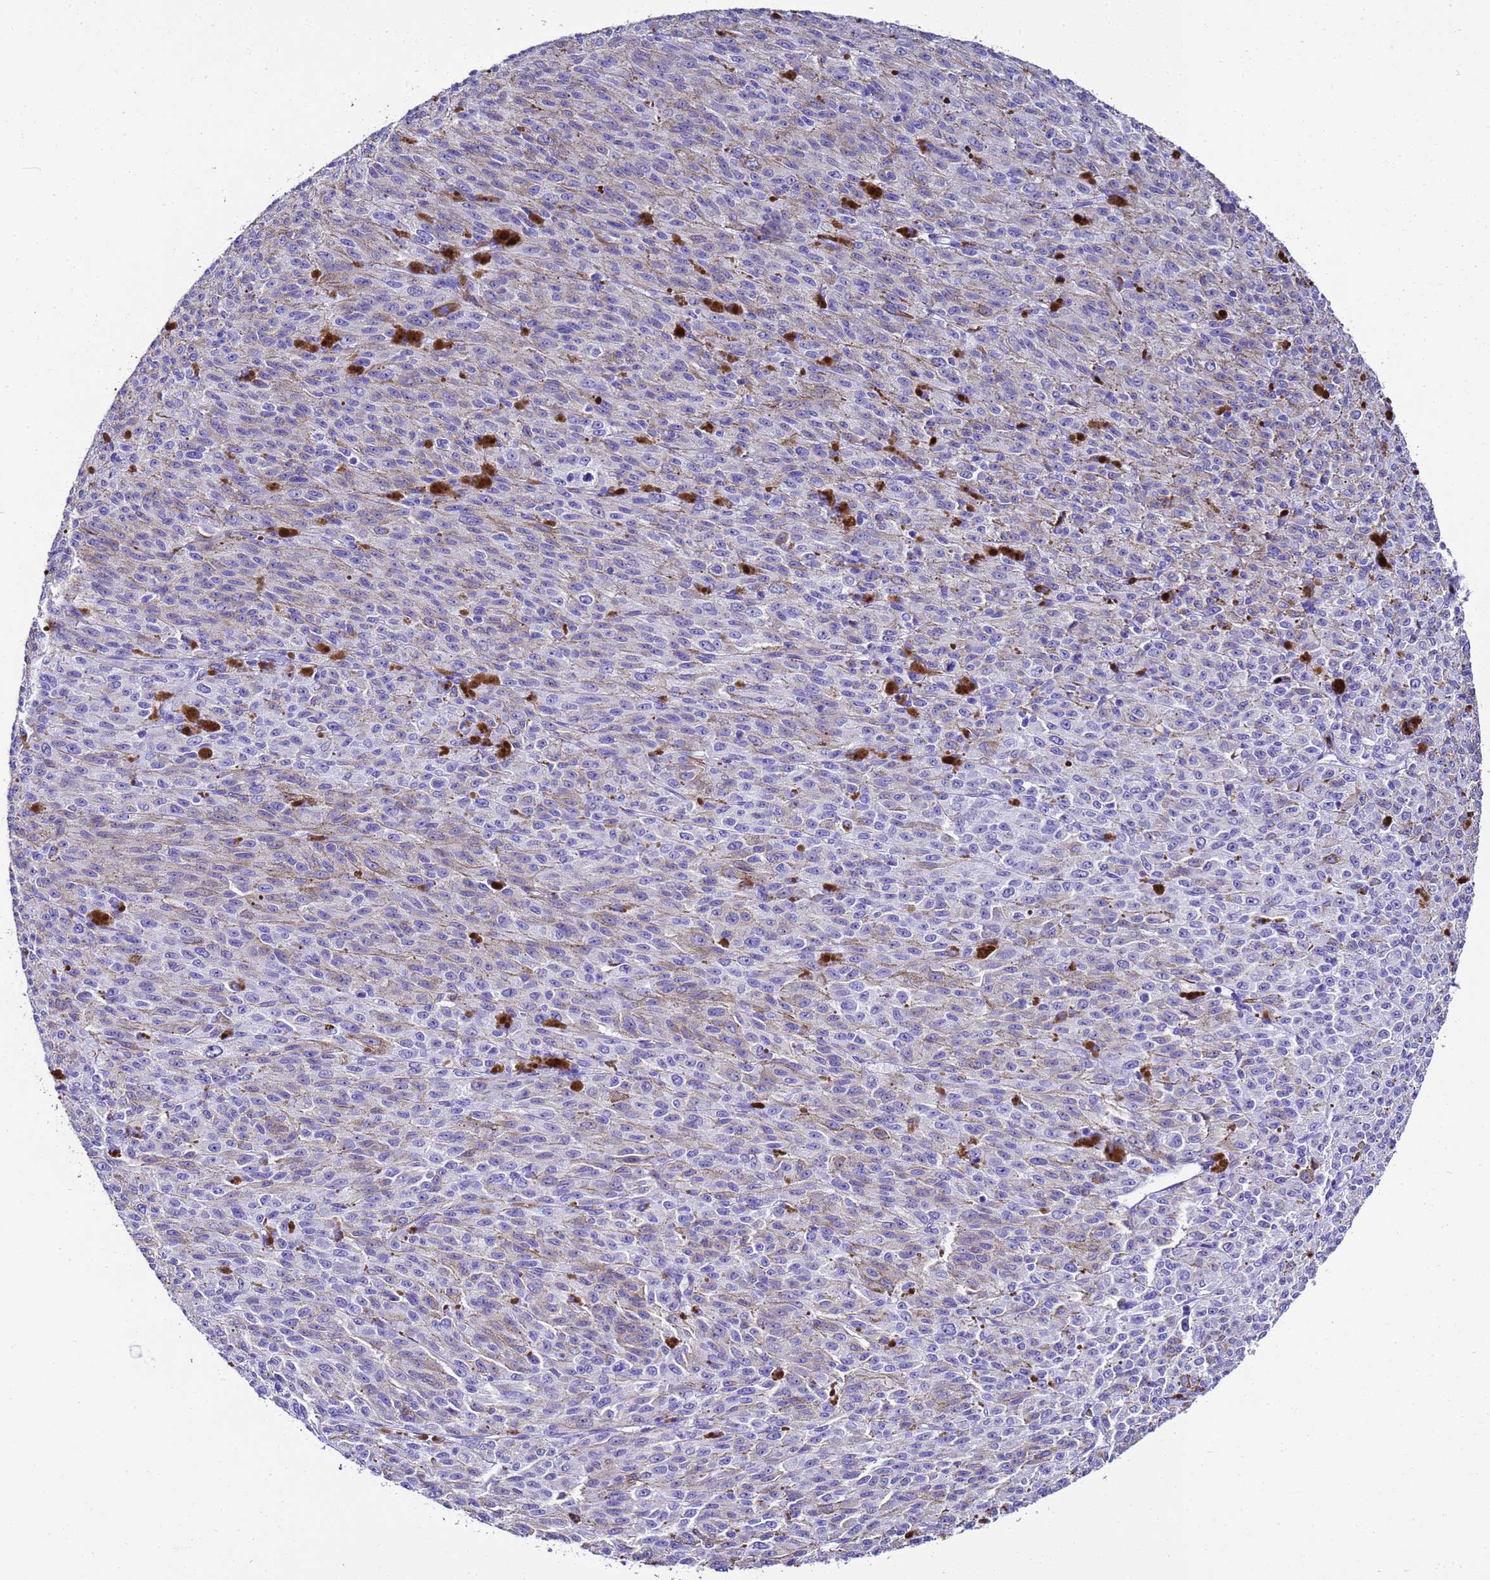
{"staining": {"intensity": "weak", "quantity": "25%-75%", "location": "cytoplasmic/membranous"}, "tissue": "melanoma", "cell_type": "Tumor cells", "image_type": "cancer", "snomed": [{"axis": "morphology", "description": "Malignant melanoma, NOS"}, {"axis": "topography", "description": "Skin"}], "caption": "About 25%-75% of tumor cells in human malignant melanoma display weak cytoplasmic/membranous protein positivity as visualized by brown immunohistochemical staining.", "gene": "UGT2B10", "patient": {"sex": "female", "age": 52}}